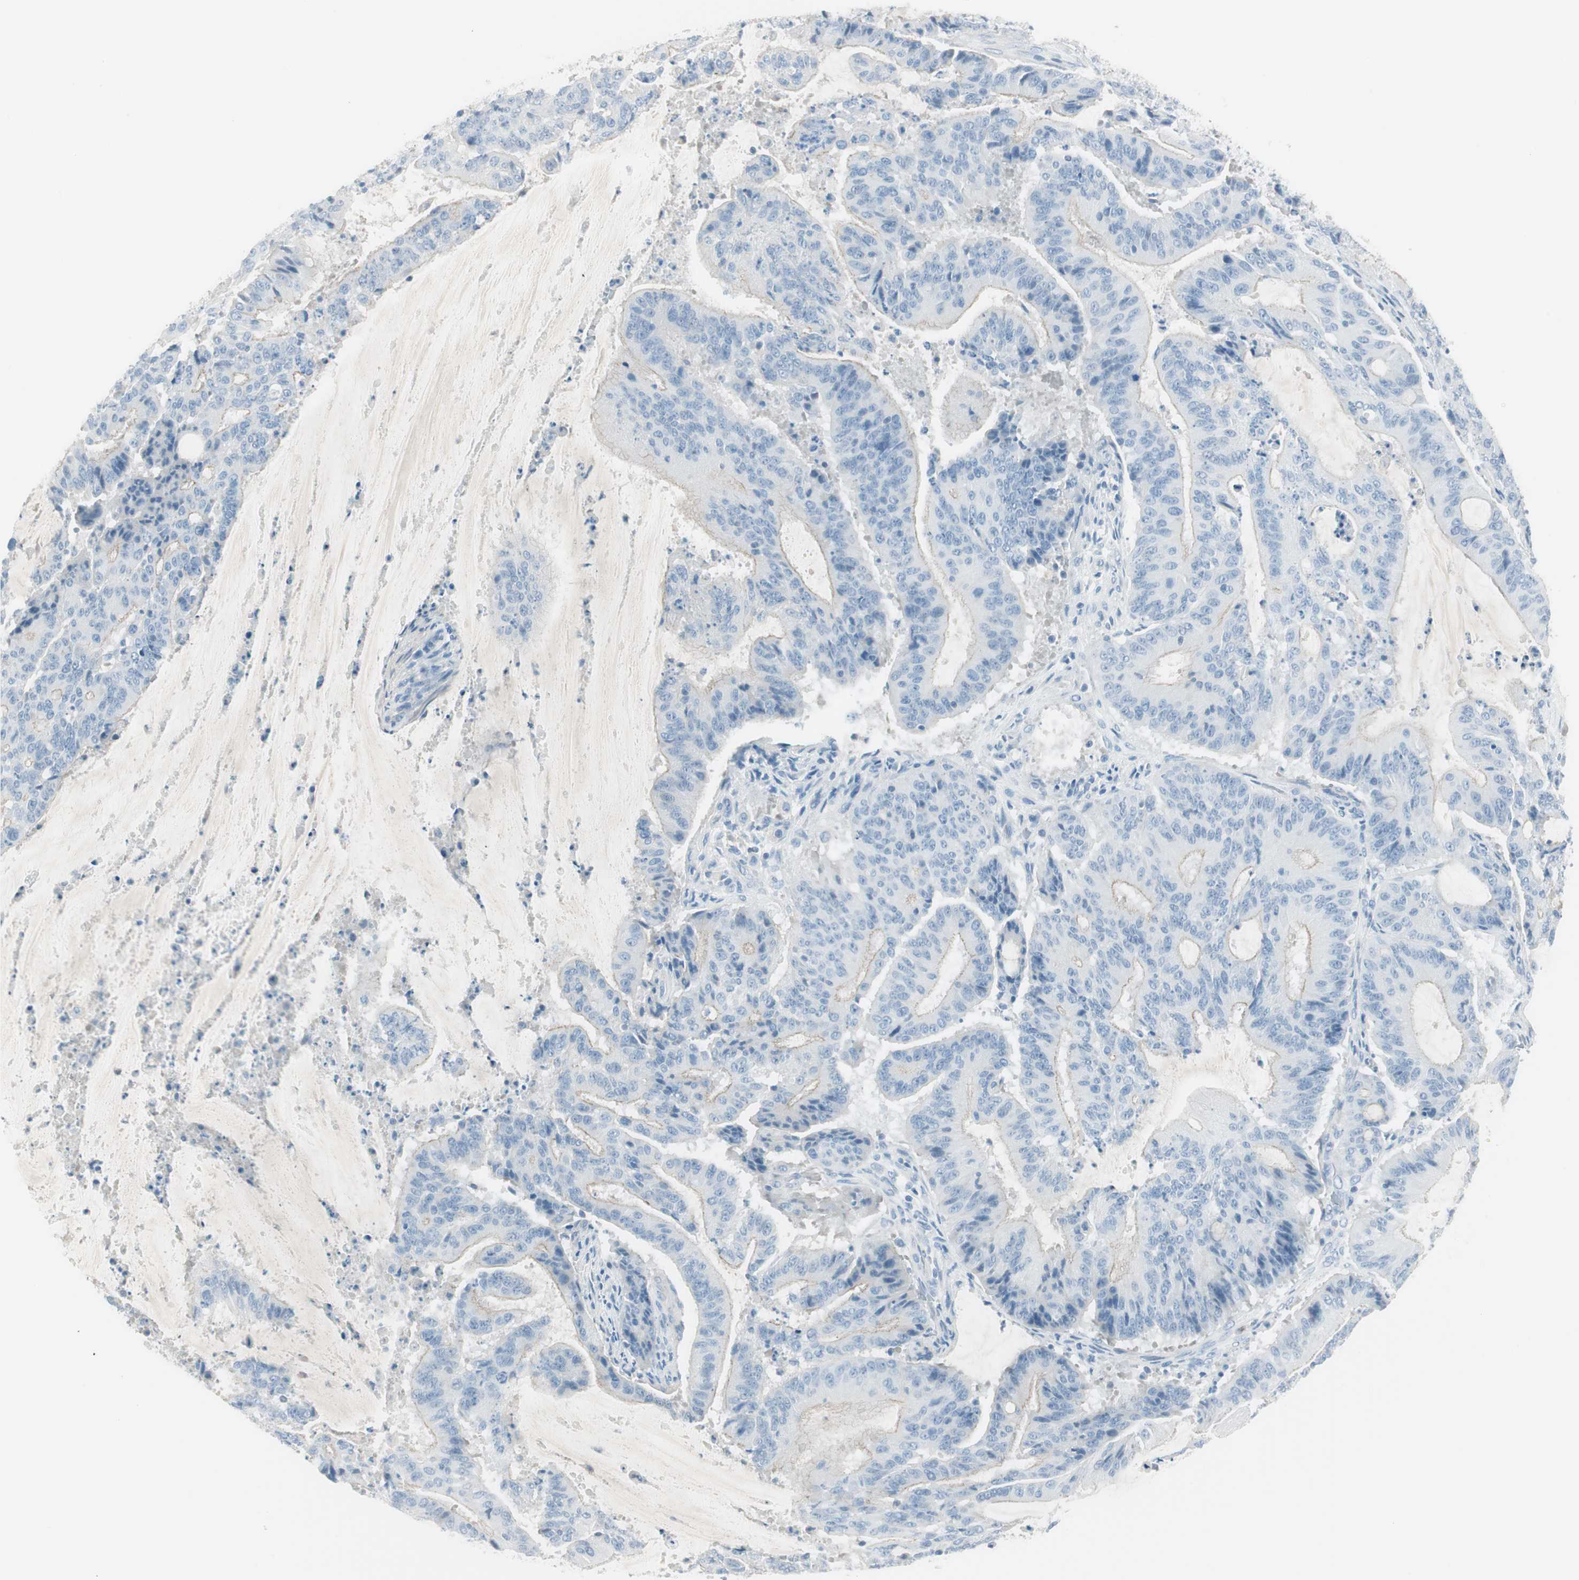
{"staining": {"intensity": "weak", "quantity": "25%-75%", "location": "cytoplasmic/membranous"}, "tissue": "liver cancer", "cell_type": "Tumor cells", "image_type": "cancer", "snomed": [{"axis": "morphology", "description": "Cholangiocarcinoma"}, {"axis": "topography", "description": "Liver"}], "caption": "Brown immunohistochemical staining in human liver cancer displays weak cytoplasmic/membranous staining in approximately 25%-75% of tumor cells.", "gene": "ITLN2", "patient": {"sex": "female", "age": 73}}